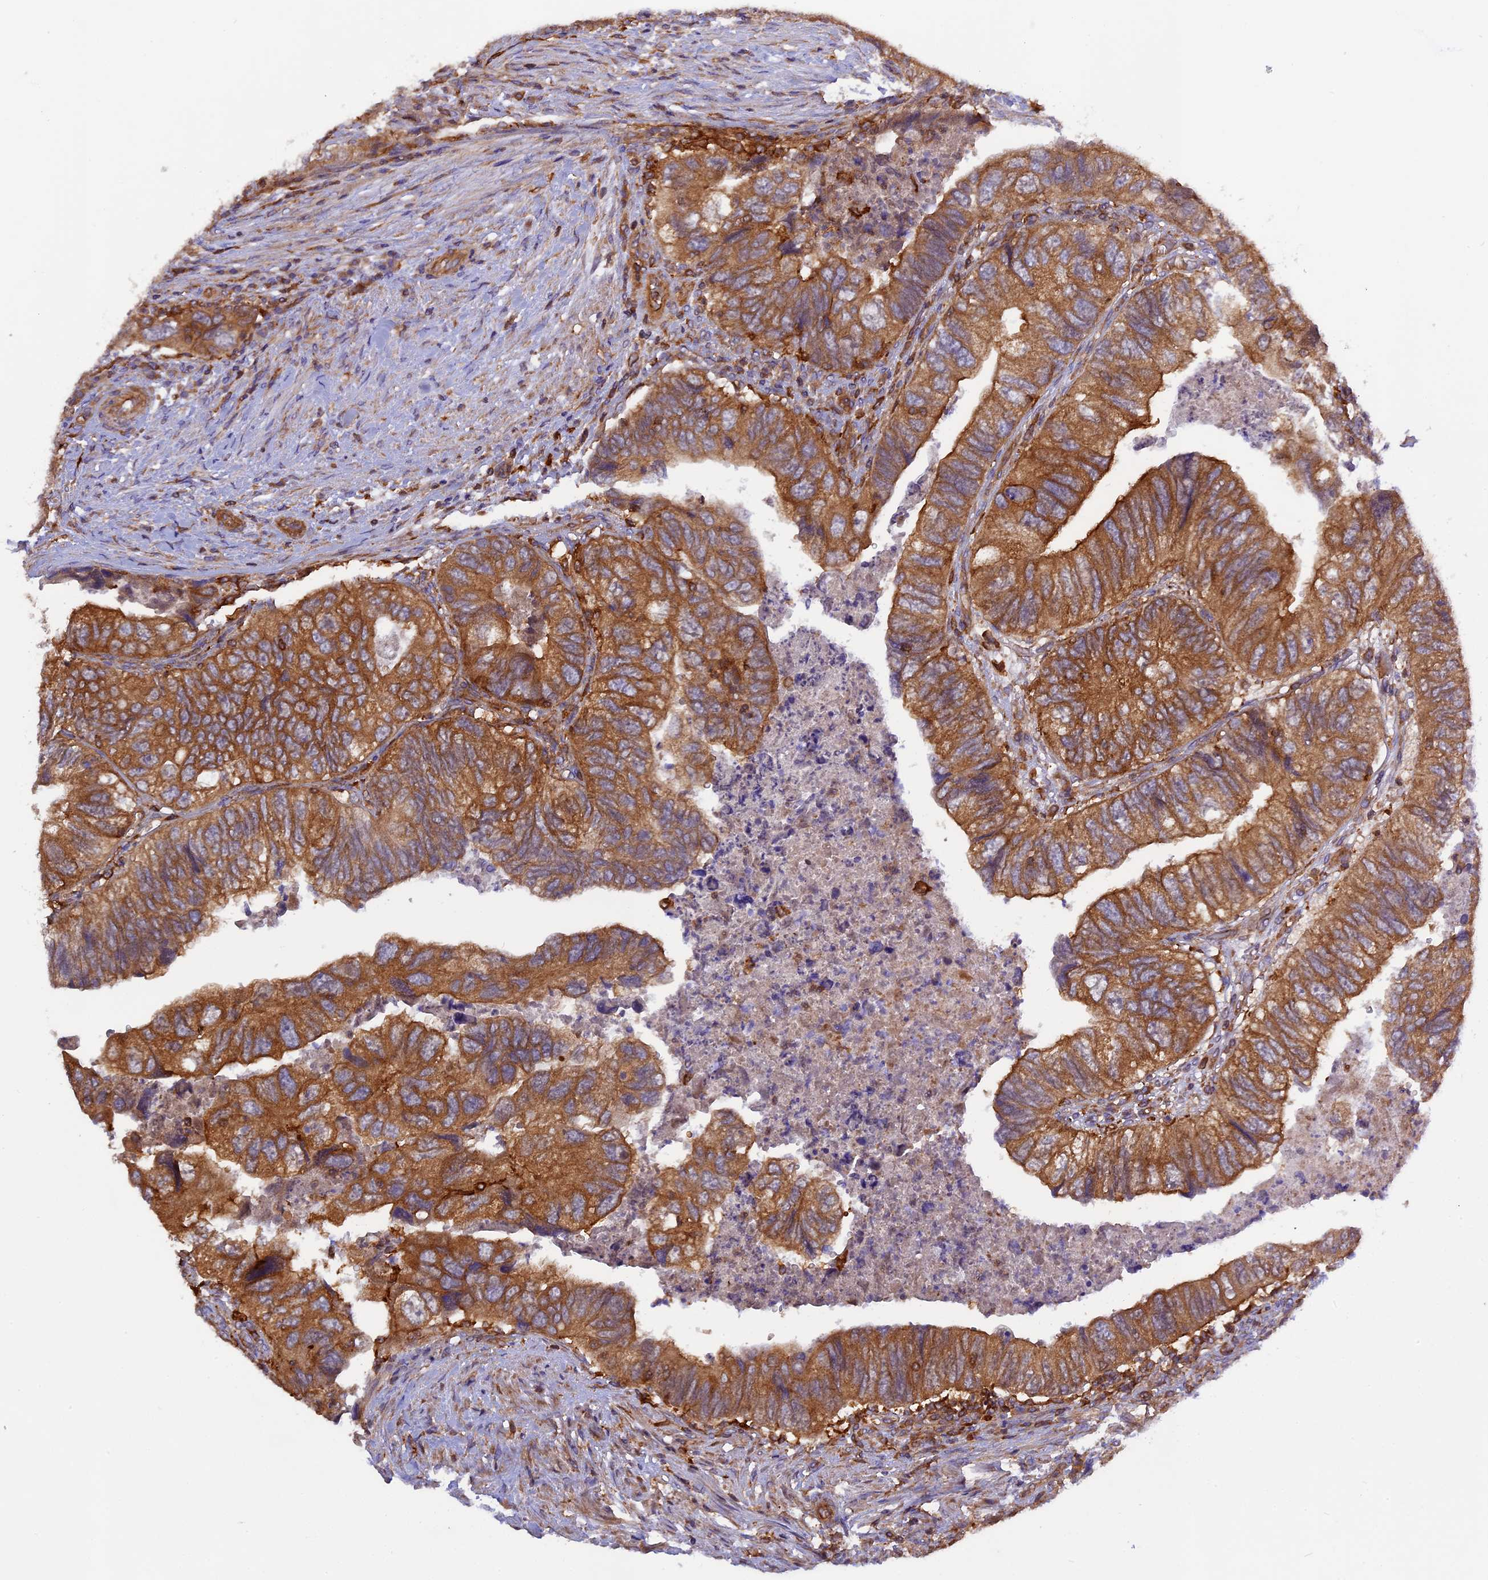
{"staining": {"intensity": "strong", "quantity": ">75%", "location": "cytoplasmic/membranous"}, "tissue": "colorectal cancer", "cell_type": "Tumor cells", "image_type": "cancer", "snomed": [{"axis": "morphology", "description": "Adenocarcinoma, NOS"}, {"axis": "topography", "description": "Rectum"}], "caption": "Strong cytoplasmic/membranous staining for a protein is identified in about >75% of tumor cells of colorectal cancer using IHC.", "gene": "MYO9B", "patient": {"sex": "male", "age": 63}}